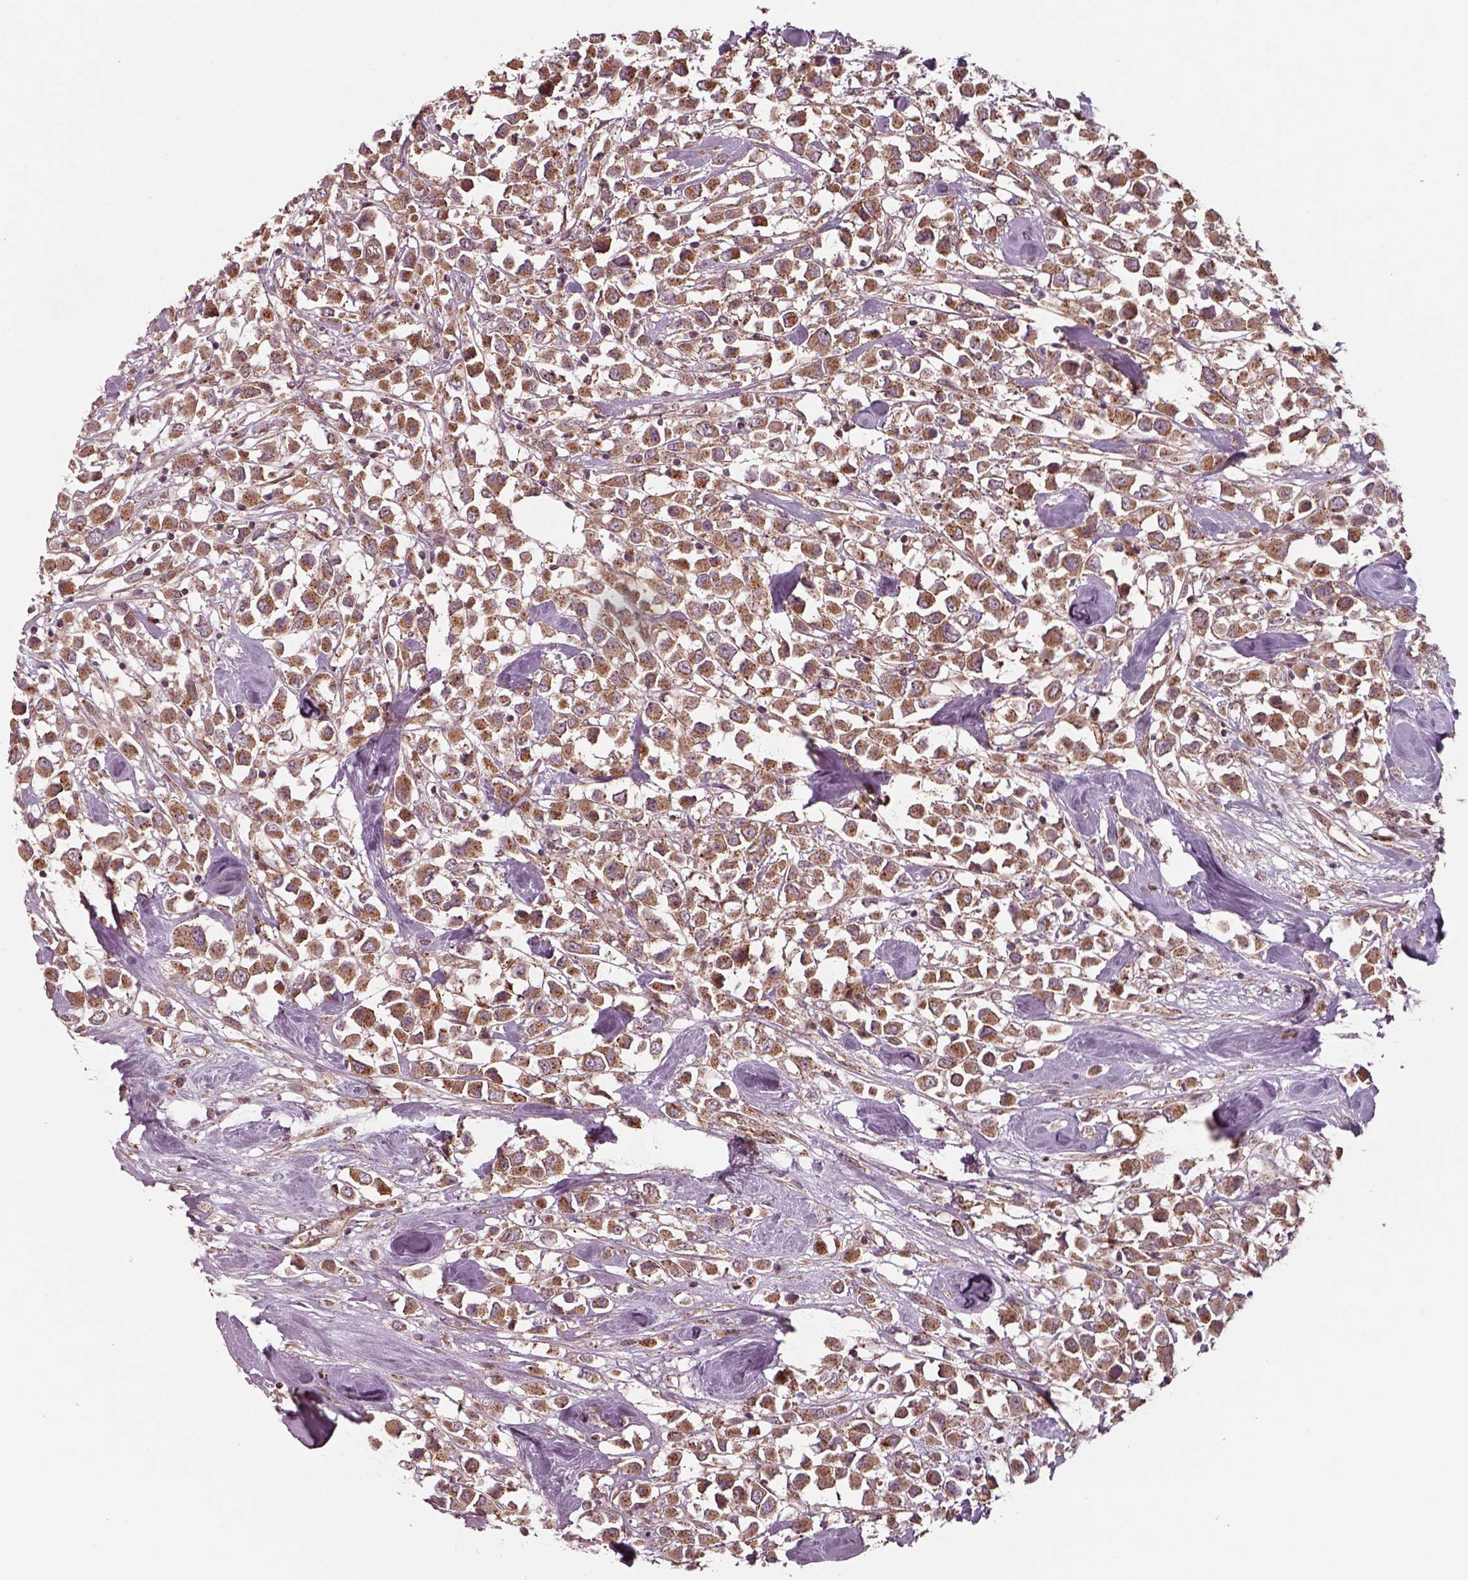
{"staining": {"intensity": "moderate", "quantity": ">75%", "location": "cytoplasmic/membranous"}, "tissue": "breast cancer", "cell_type": "Tumor cells", "image_type": "cancer", "snomed": [{"axis": "morphology", "description": "Duct carcinoma"}, {"axis": "topography", "description": "Breast"}], "caption": "Immunohistochemical staining of breast cancer (infiltrating ductal carcinoma) shows medium levels of moderate cytoplasmic/membranous expression in about >75% of tumor cells.", "gene": "CHMP3", "patient": {"sex": "female", "age": 61}}